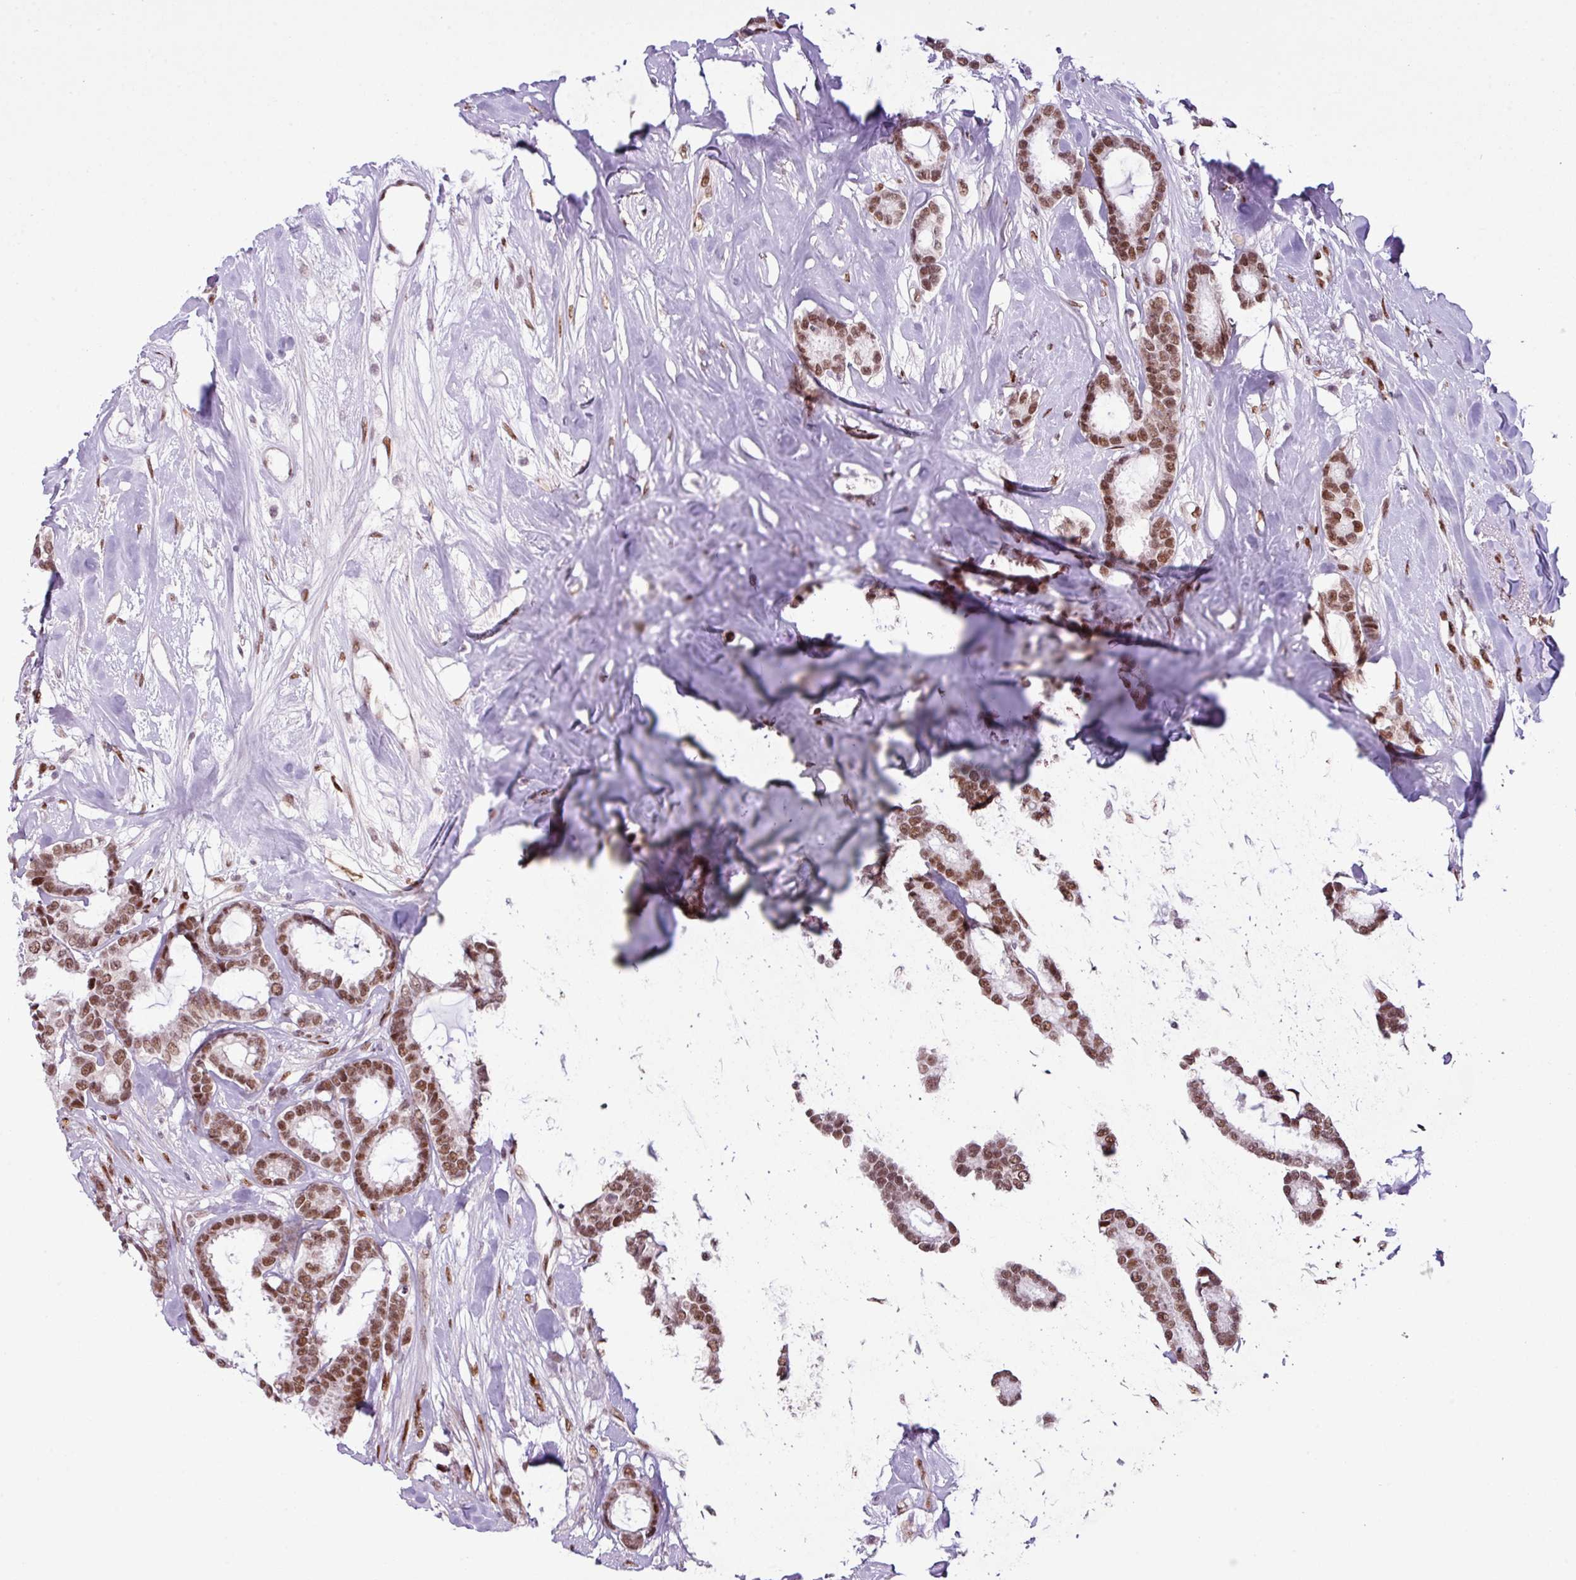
{"staining": {"intensity": "moderate", "quantity": ">75%", "location": "nuclear"}, "tissue": "breast cancer", "cell_type": "Tumor cells", "image_type": "cancer", "snomed": [{"axis": "morphology", "description": "Duct carcinoma"}, {"axis": "topography", "description": "Breast"}], "caption": "Breast infiltrating ductal carcinoma stained for a protein (brown) shows moderate nuclear positive positivity in approximately >75% of tumor cells.", "gene": "PRDM5", "patient": {"sex": "female", "age": 87}}